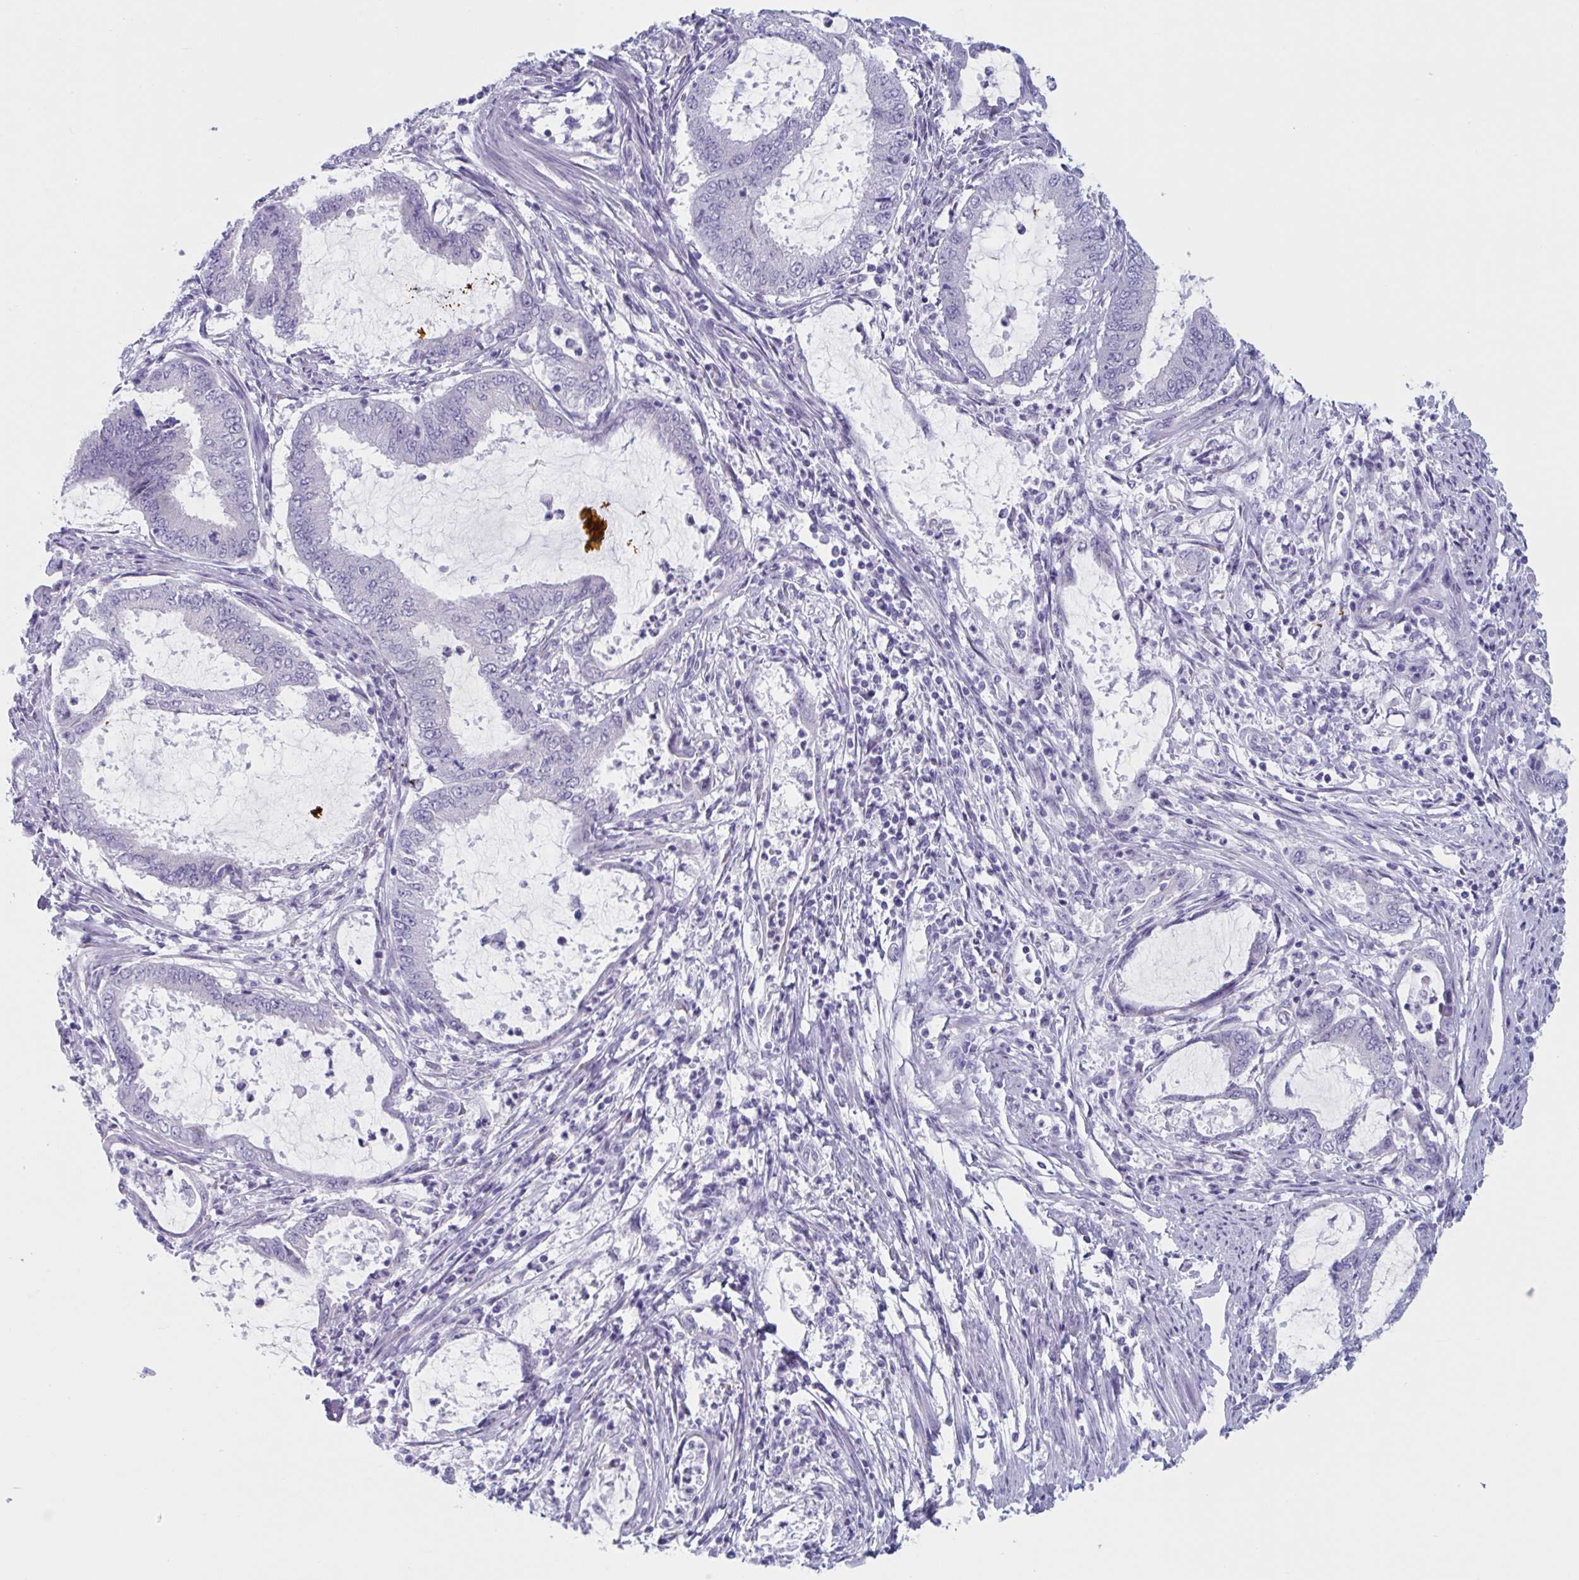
{"staining": {"intensity": "negative", "quantity": "none", "location": "none"}, "tissue": "endometrial cancer", "cell_type": "Tumor cells", "image_type": "cancer", "snomed": [{"axis": "morphology", "description": "Adenocarcinoma, NOS"}, {"axis": "topography", "description": "Endometrium"}], "caption": "Micrograph shows no significant protein positivity in tumor cells of endometrial cancer. (Brightfield microscopy of DAB (3,3'-diaminobenzidine) immunohistochemistry (IHC) at high magnification).", "gene": "HSD11B2", "patient": {"sex": "female", "age": 51}}